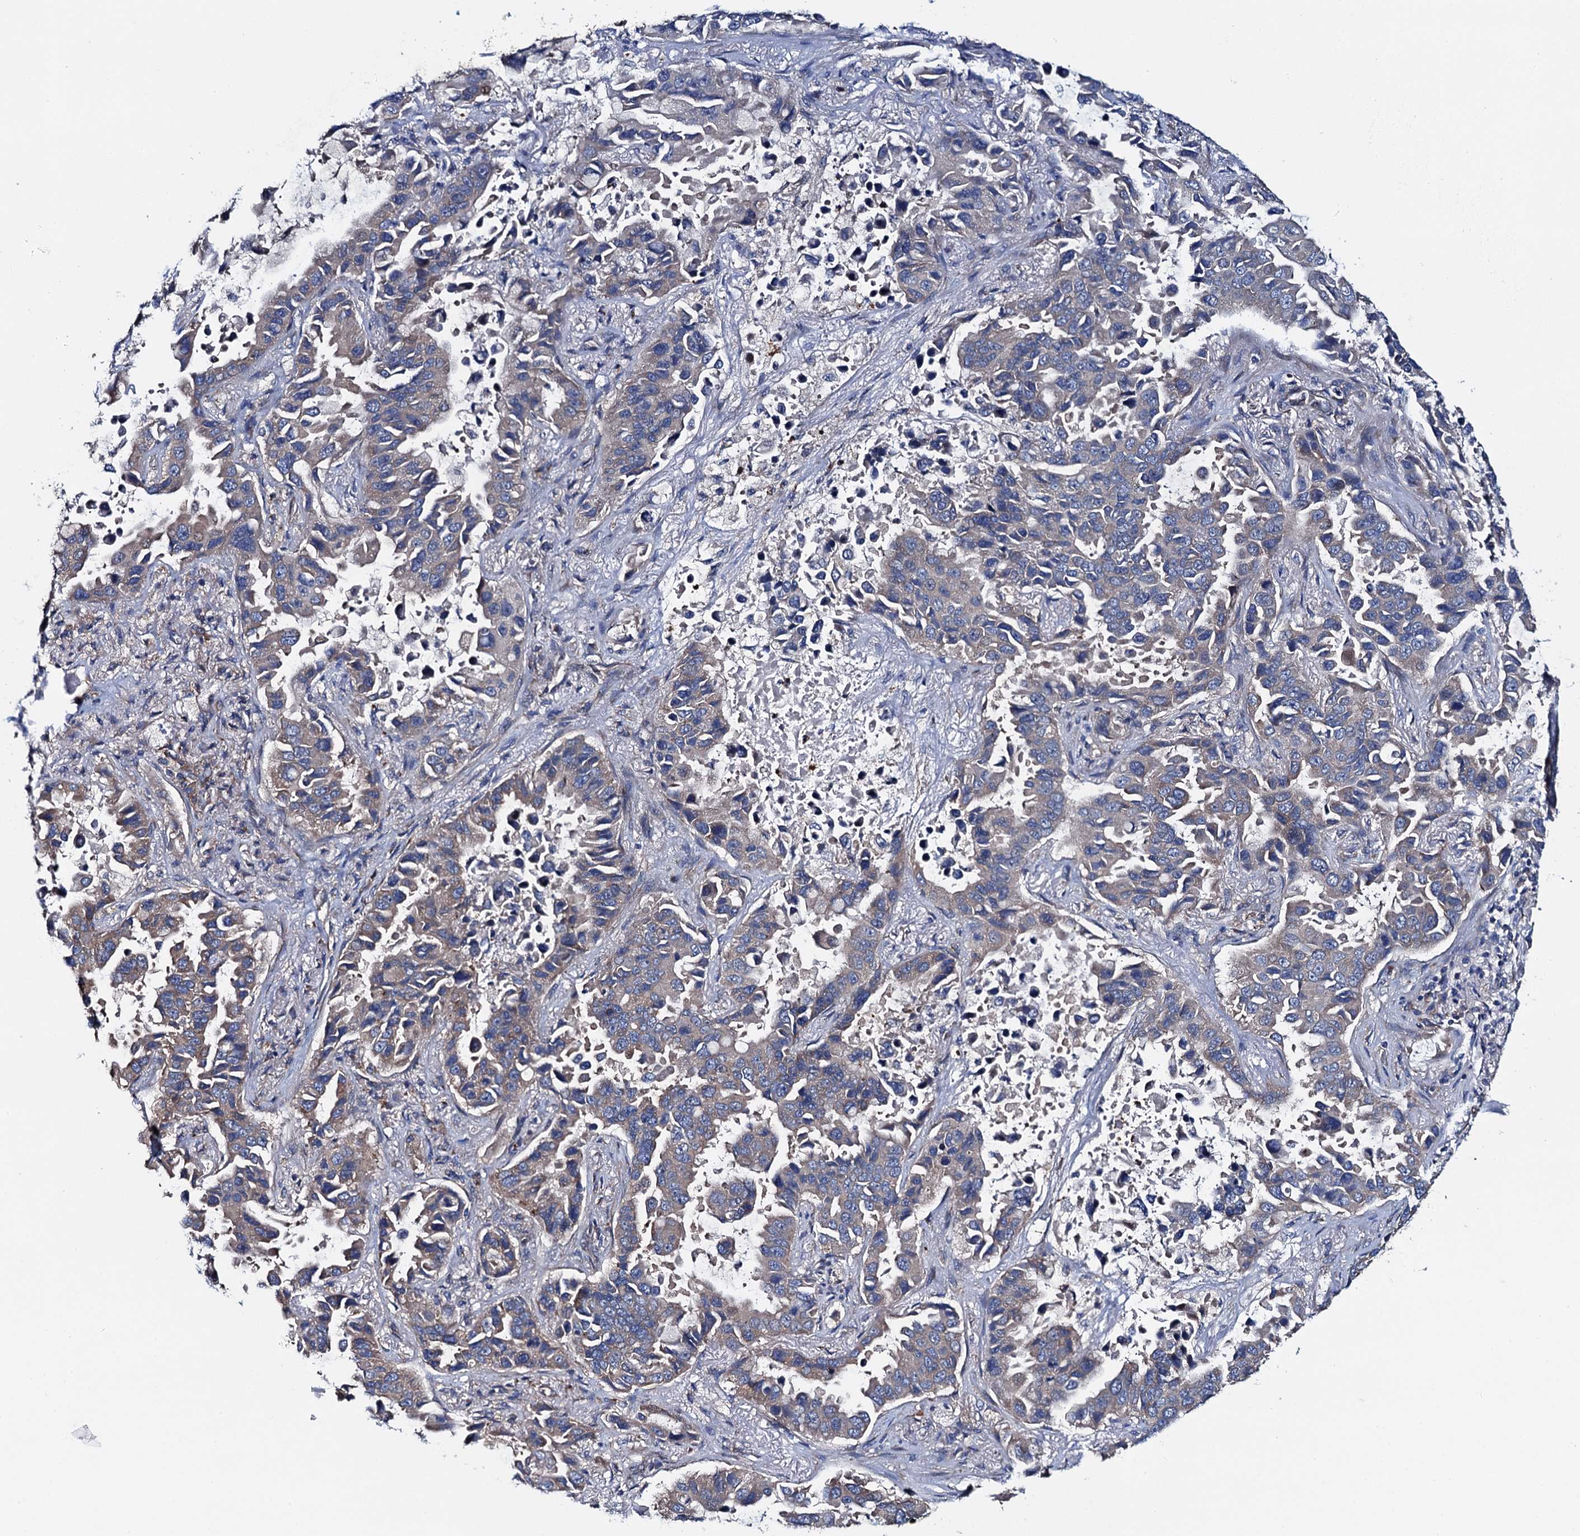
{"staining": {"intensity": "weak", "quantity": "<25%", "location": "cytoplasmic/membranous"}, "tissue": "lung cancer", "cell_type": "Tumor cells", "image_type": "cancer", "snomed": [{"axis": "morphology", "description": "Adenocarcinoma, NOS"}, {"axis": "topography", "description": "Lung"}], "caption": "There is no significant expression in tumor cells of adenocarcinoma (lung).", "gene": "ADCY9", "patient": {"sex": "male", "age": 64}}